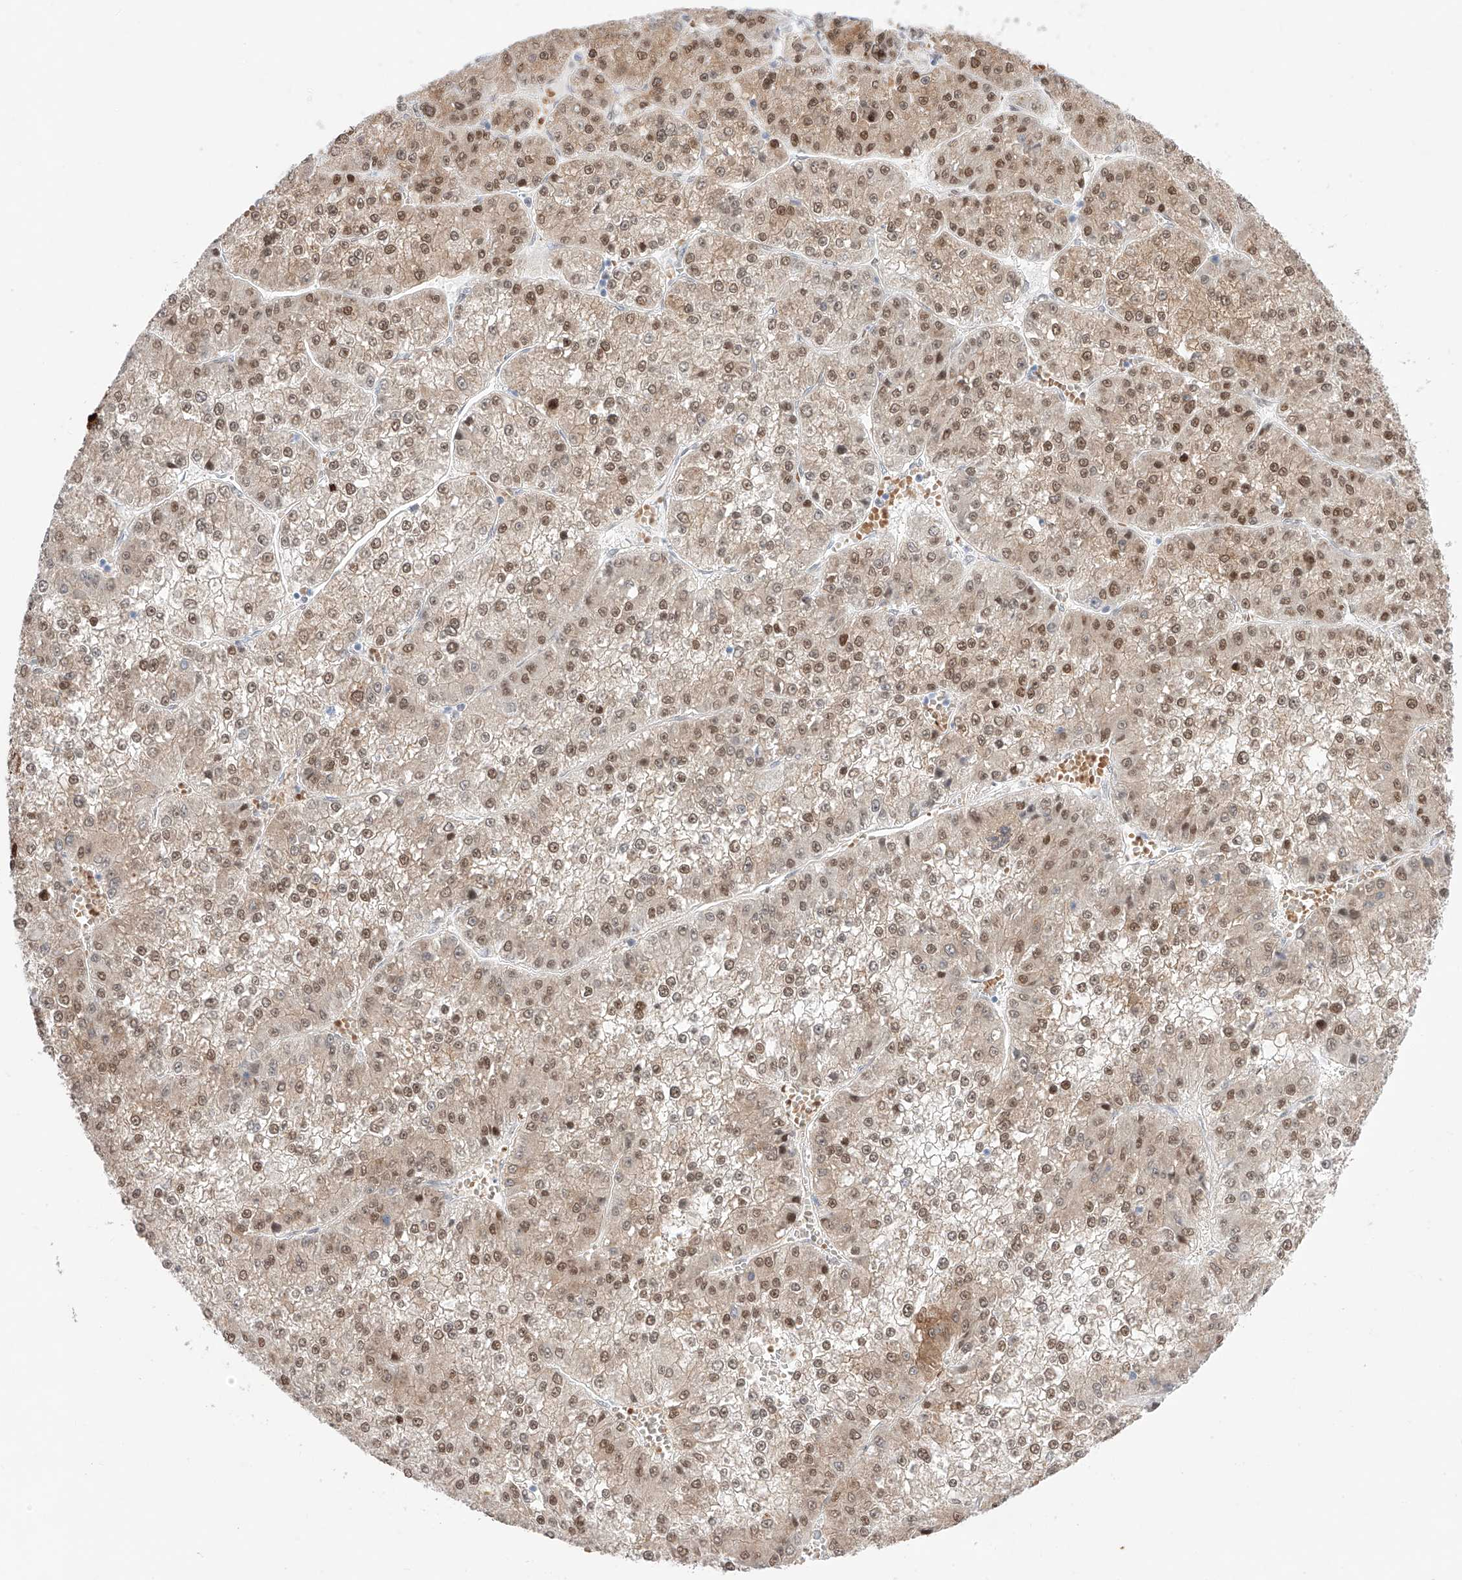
{"staining": {"intensity": "moderate", "quantity": ">75%", "location": "cytoplasmic/membranous,nuclear"}, "tissue": "liver cancer", "cell_type": "Tumor cells", "image_type": "cancer", "snomed": [{"axis": "morphology", "description": "Carcinoma, Hepatocellular, NOS"}, {"axis": "topography", "description": "Liver"}], "caption": "Immunohistochemical staining of liver hepatocellular carcinoma displays medium levels of moderate cytoplasmic/membranous and nuclear expression in about >75% of tumor cells.", "gene": "APIP", "patient": {"sex": "female", "age": 73}}